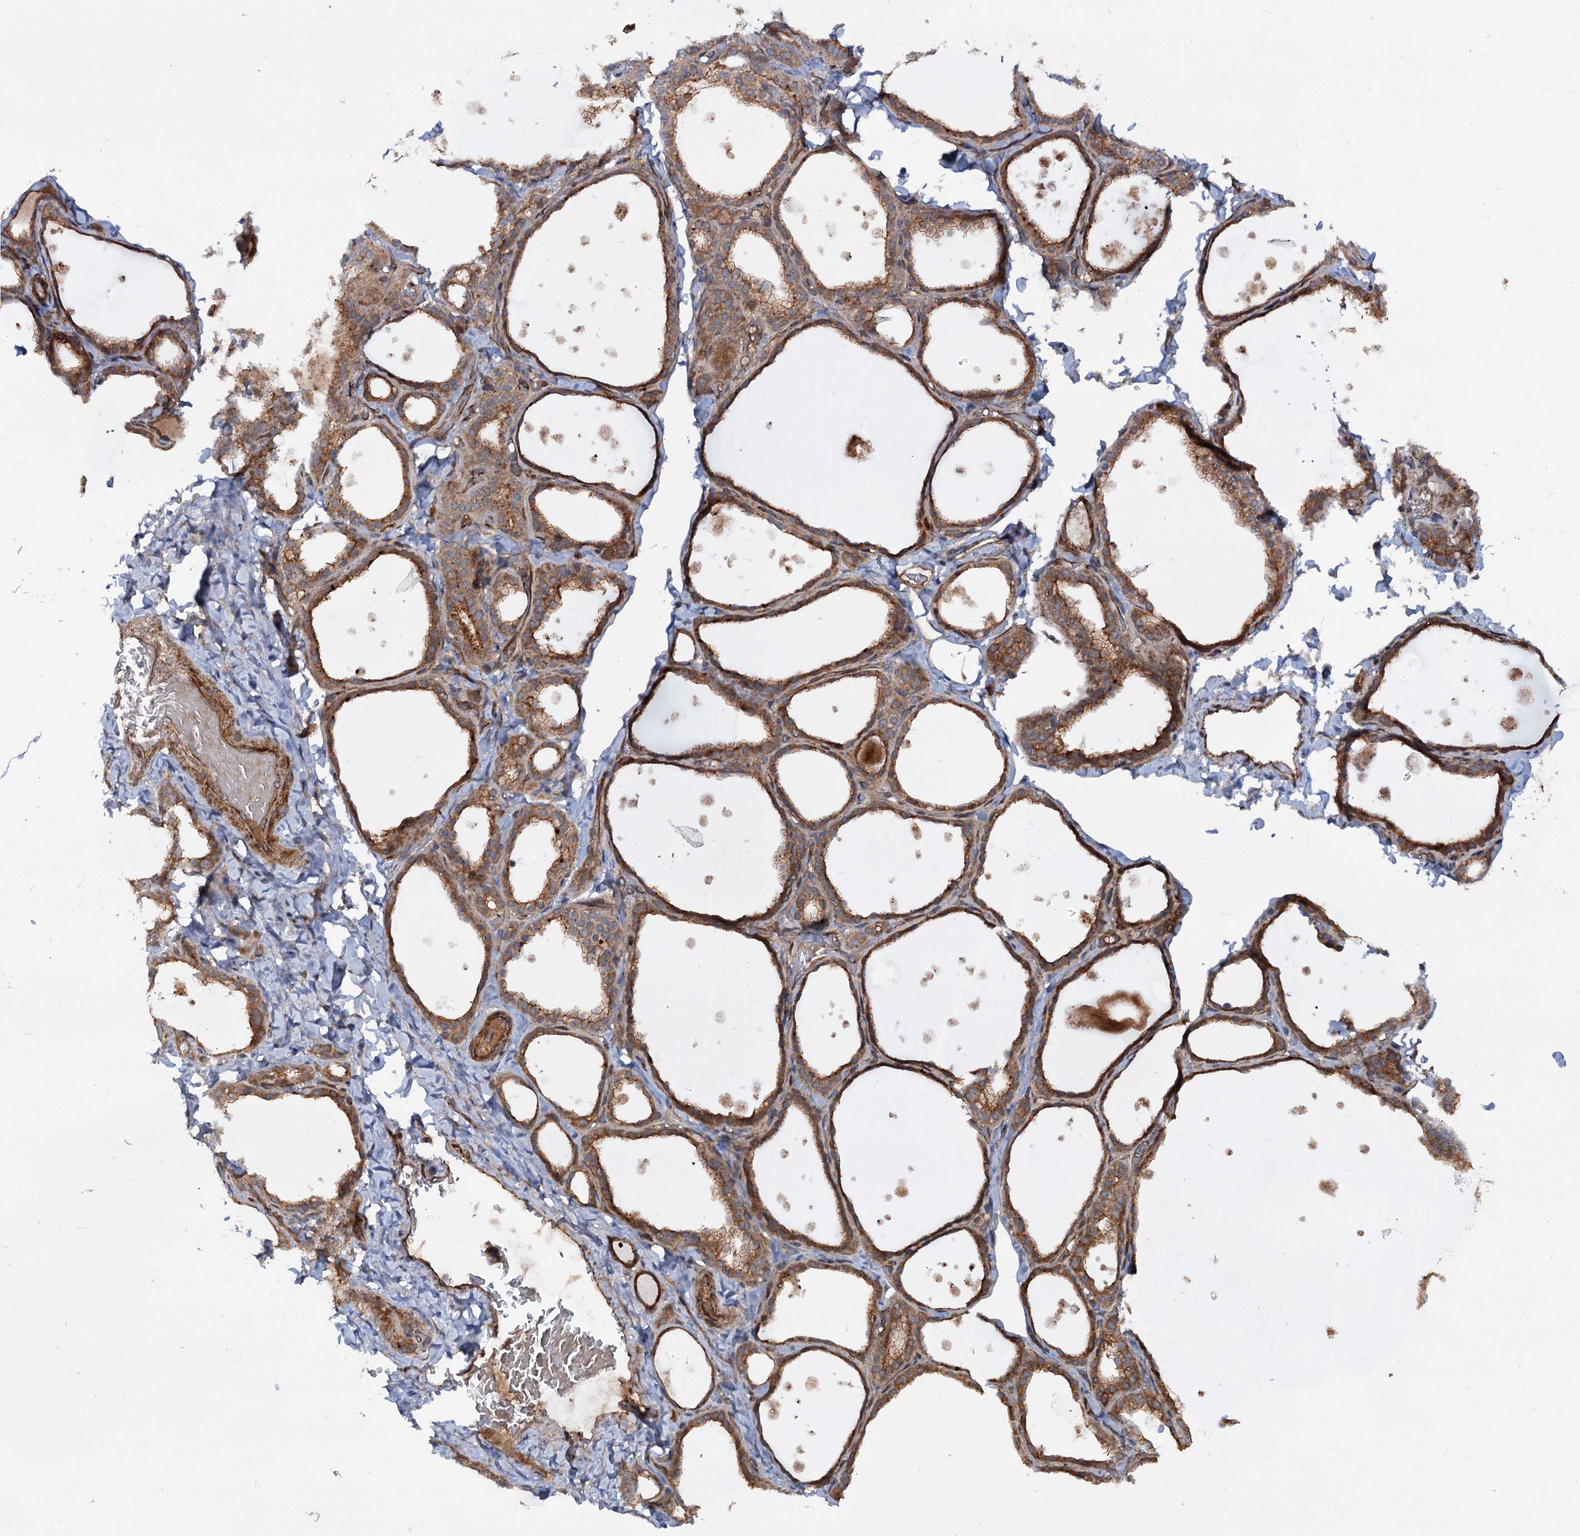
{"staining": {"intensity": "moderate", "quantity": ">75%", "location": "cytoplasmic/membranous"}, "tissue": "thyroid gland", "cell_type": "Glandular cells", "image_type": "normal", "snomed": [{"axis": "morphology", "description": "Normal tissue, NOS"}, {"axis": "topography", "description": "Thyroid gland"}], "caption": "Glandular cells show medium levels of moderate cytoplasmic/membranous staining in approximately >75% of cells in unremarkable human thyroid gland.", "gene": "ADGRG4", "patient": {"sex": "female", "age": 44}}